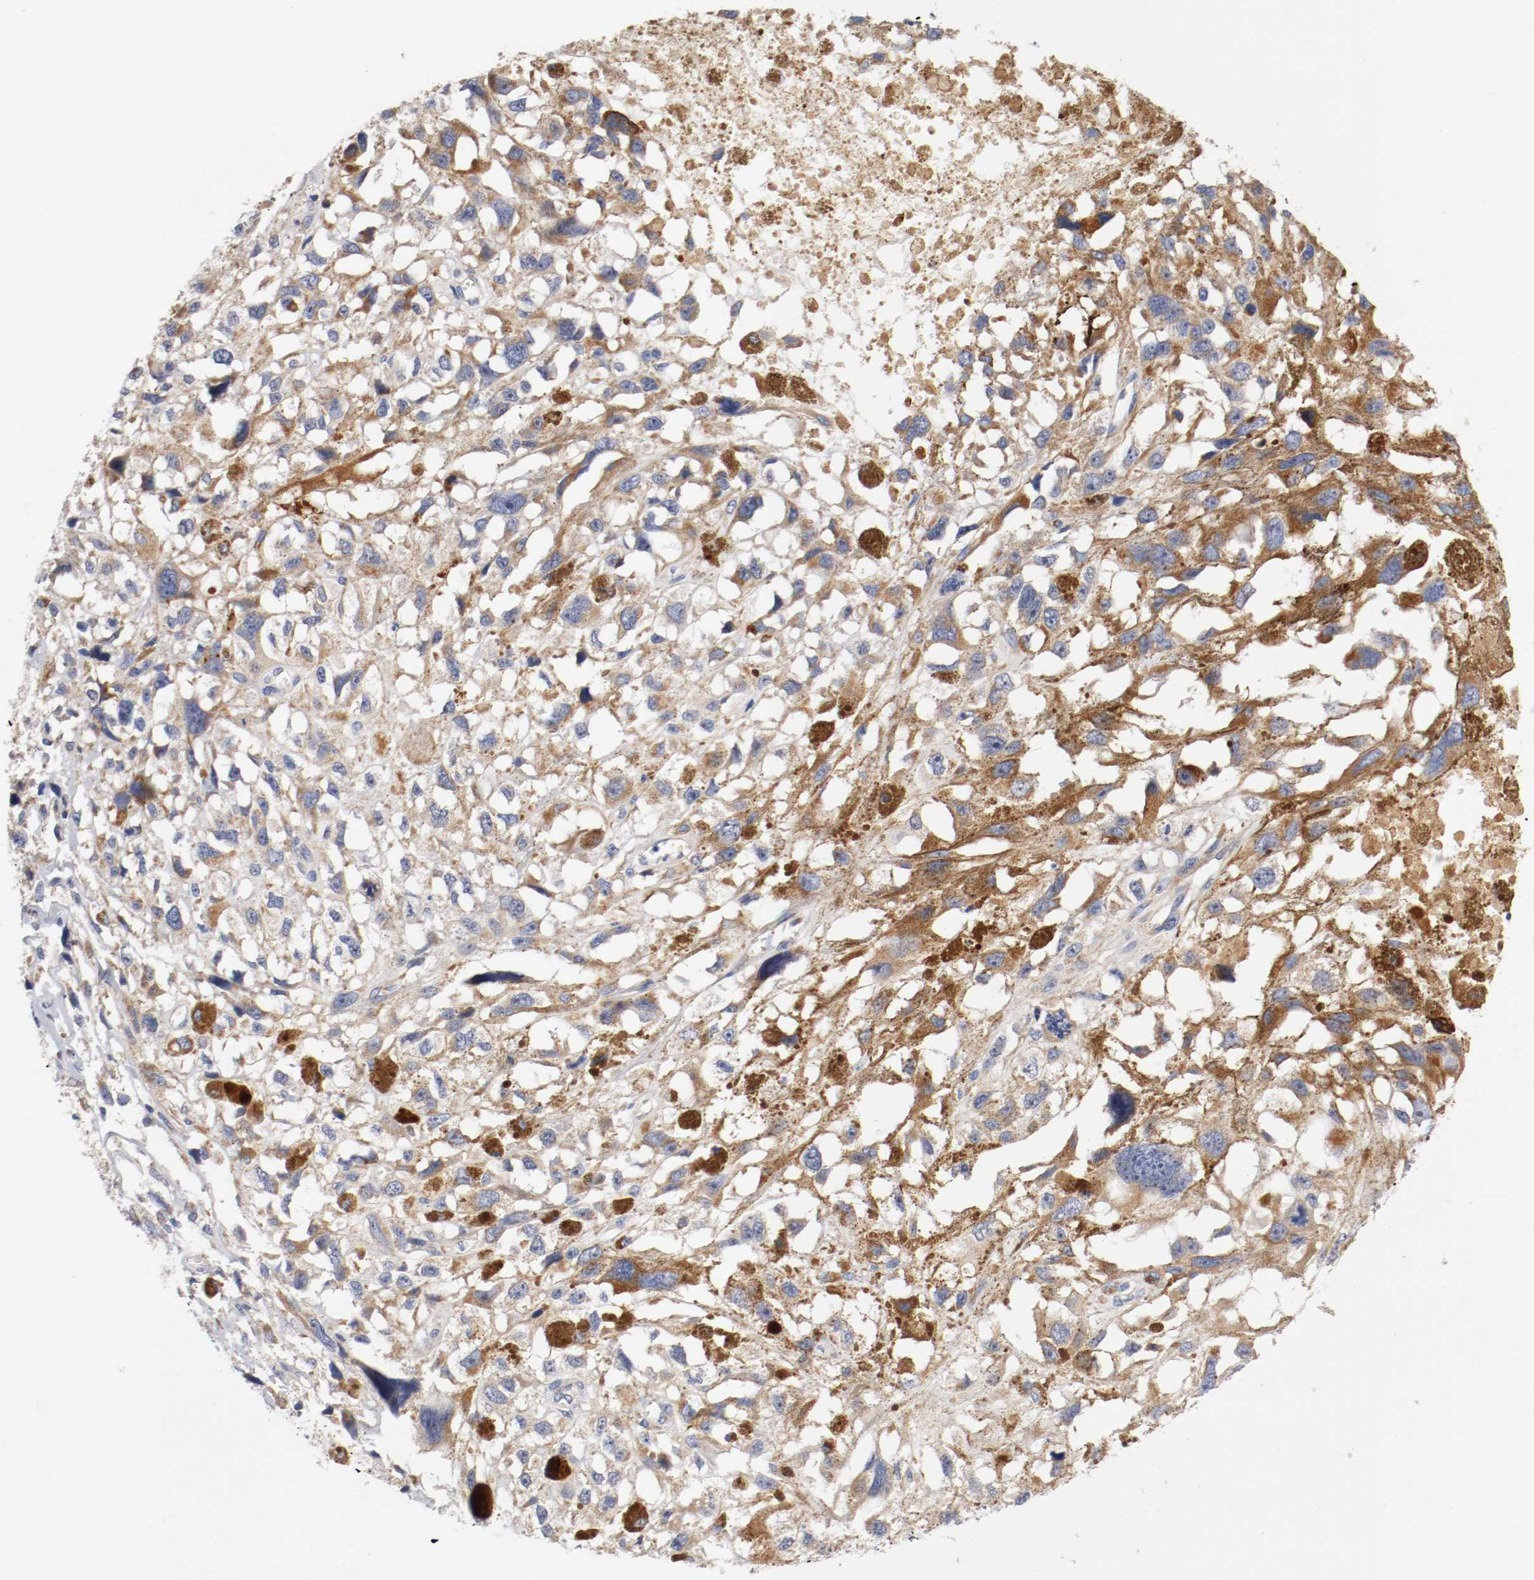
{"staining": {"intensity": "strong", "quantity": "25%-75%", "location": "cytoplasmic/membranous"}, "tissue": "melanoma", "cell_type": "Tumor cells", "image_type": "cancer", "snomed": [{"axis": "morphology", "description": "Malignant melanoma, Metastatic site"}, {"axis": "topography", "description": "Lymph node"}], "caption": "Melanoma stained with DAB IHC reveals high levels of strong cytoplasmic/membranous expression in approximately 25%-75% of tumor cells.", "gene": "PCSK6", "patient": {"sex": "male", "age": 59}}